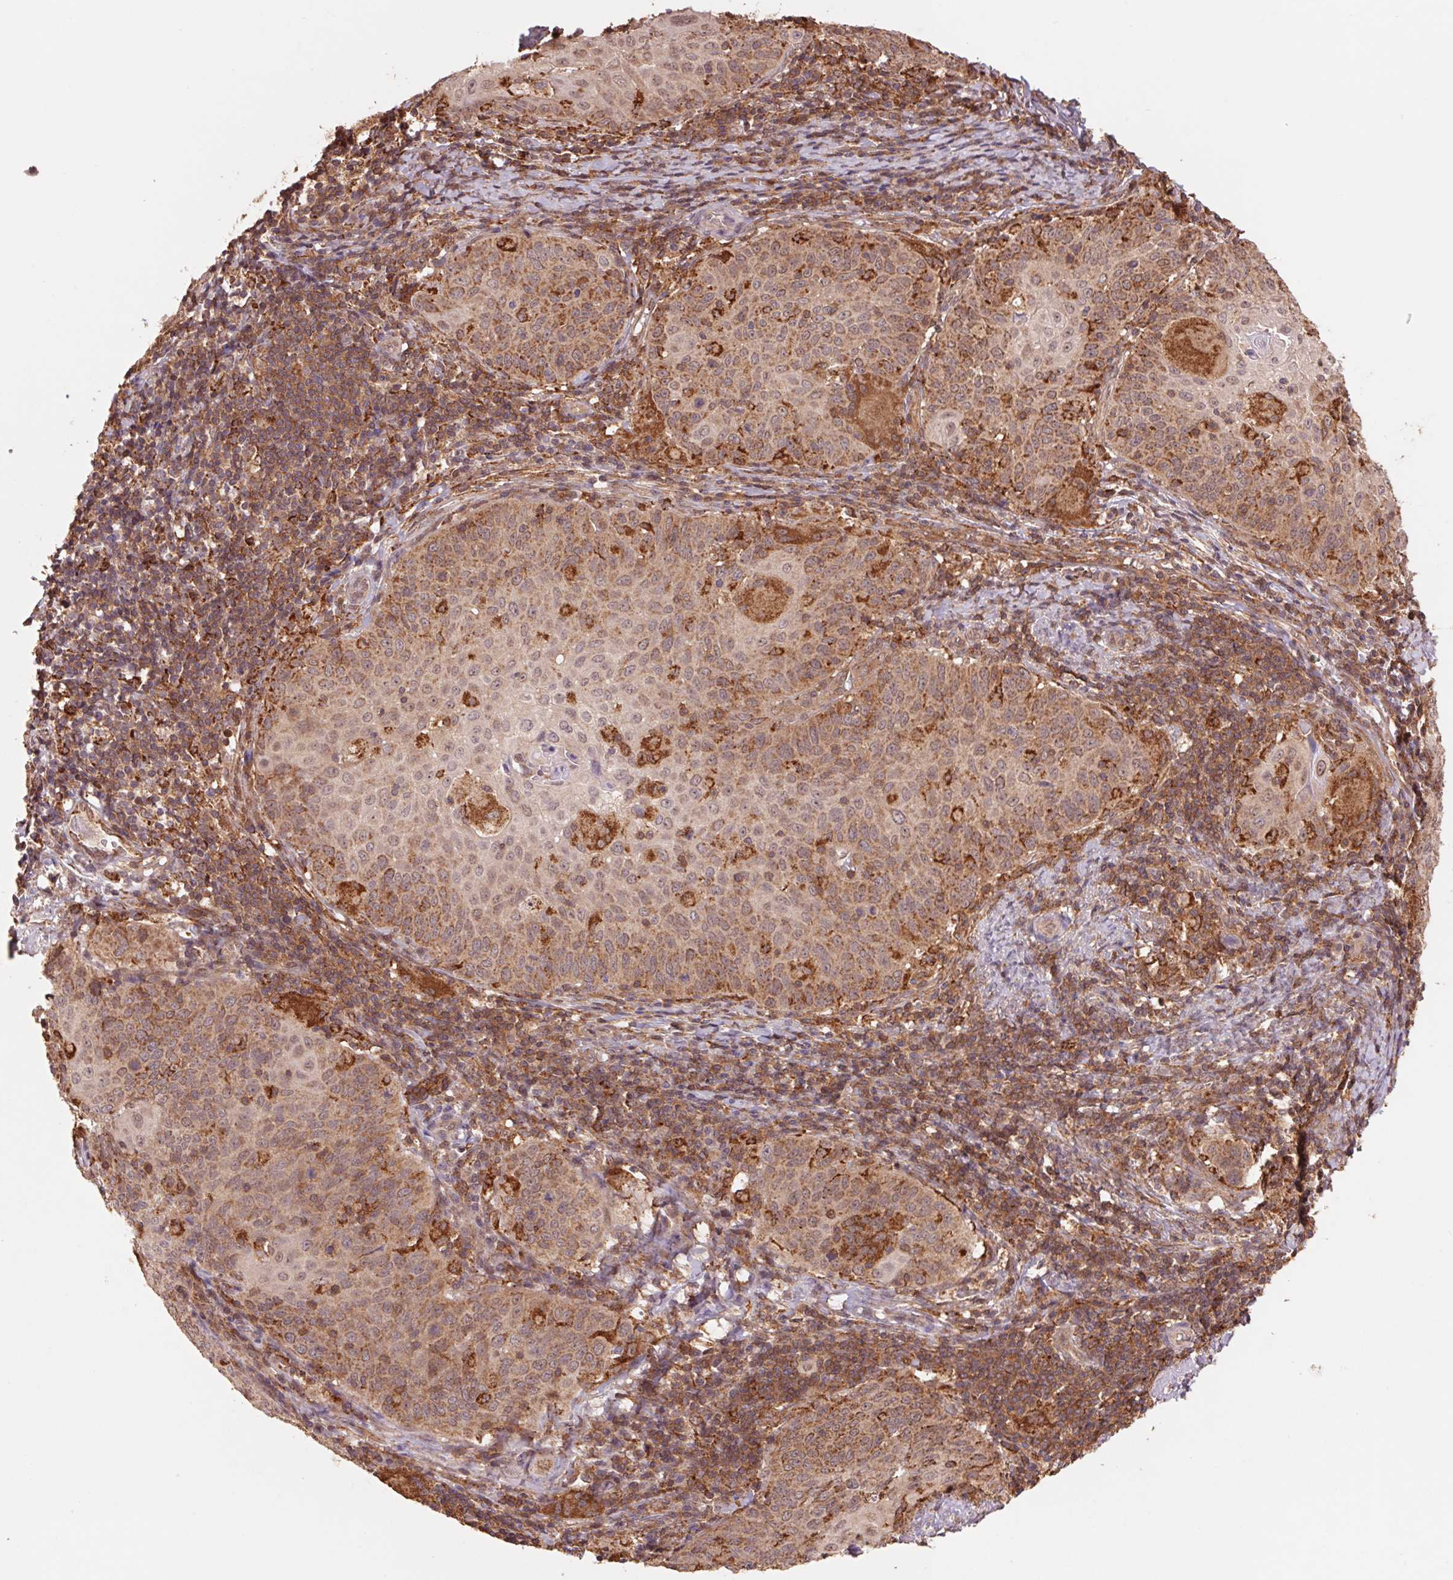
{"staining": {"intensity": "moderate", "quantity": "25%-75%", "location": "cytoplasmic/membranous"}, "tissue": "cervical cancer", "cell_type": "Tumor cells", "image_type": "cancer", "snomed": [{"axis": "morphology", "description": "Squamous cell carcinoma, NOS"}, {"axis": "topography", "description": "Cervix"}], "caption": "An IHC photomicrograph of neoplastic tissue is shown. Protein staining in brown highlights moderate cytoplasmic/membranous positivity in squamous cell carcinoma (cervical) within tumor cells. The protein of interest is shown in brown color, while the nuclei are stained blue.", "gene": "URM1", "patient": {"sex": "female", "age": 65}}